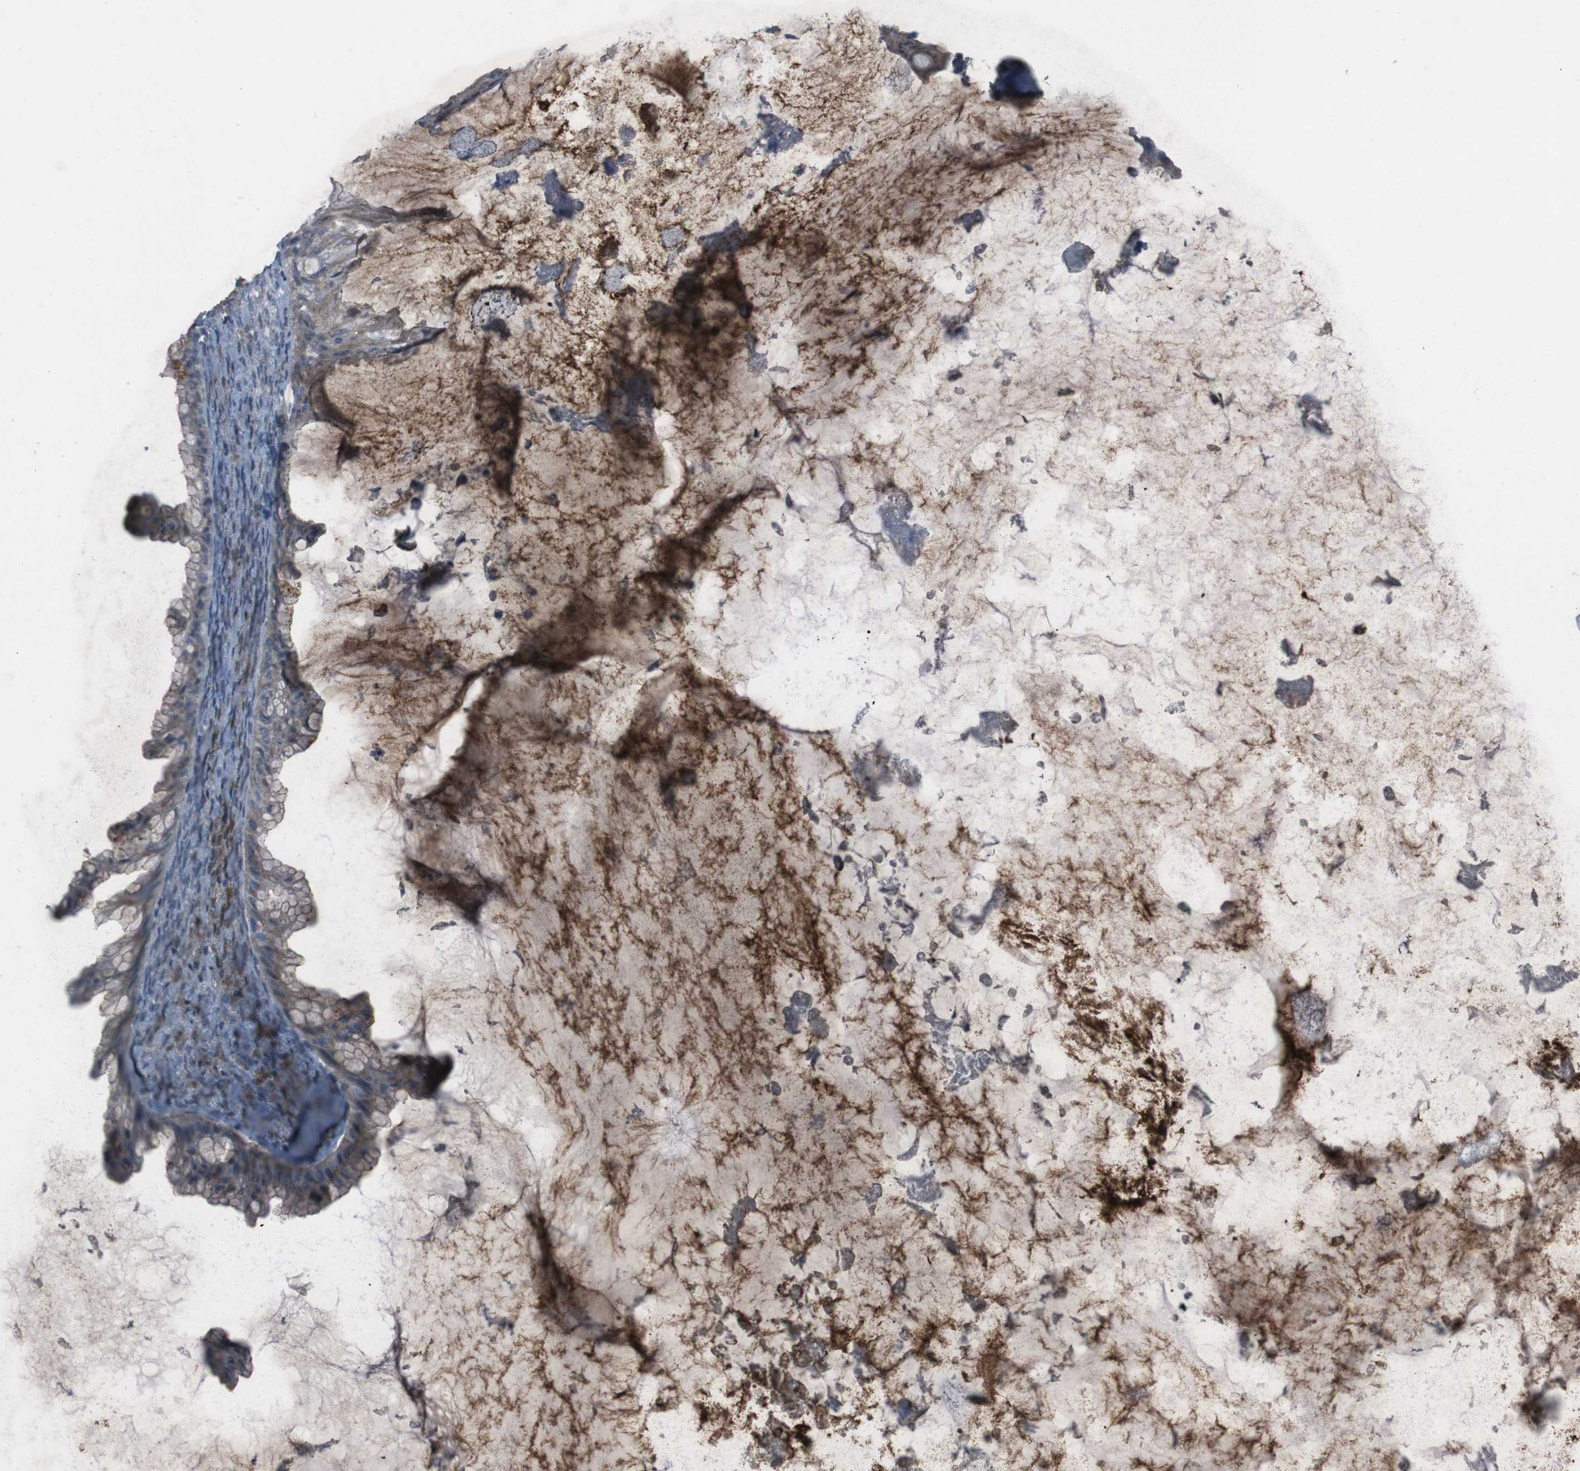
{"staining": {"intensity": "moderate", "quantity": ">75%", "location": "cytoplasmic/membranous"}, "tissue": "ovarian cancer", "cell_type": "Tumor cells", "image_type": "cancer", "snomed": [{"axis": "morphology", "description": "Cystadenocarcinoma, mucinous, NOS"}, {"axis": "topography", "description": "Ovary"}], "caption": "Human ovarian mucinous cystadenocarcinoma stained for a protein (brown) demonstrates moderate cytoplasmic/membranous positive staining in about >75% of tumor cells.", "gene": "EFNA5", "patient": {"sex": "female", "age": 61}}